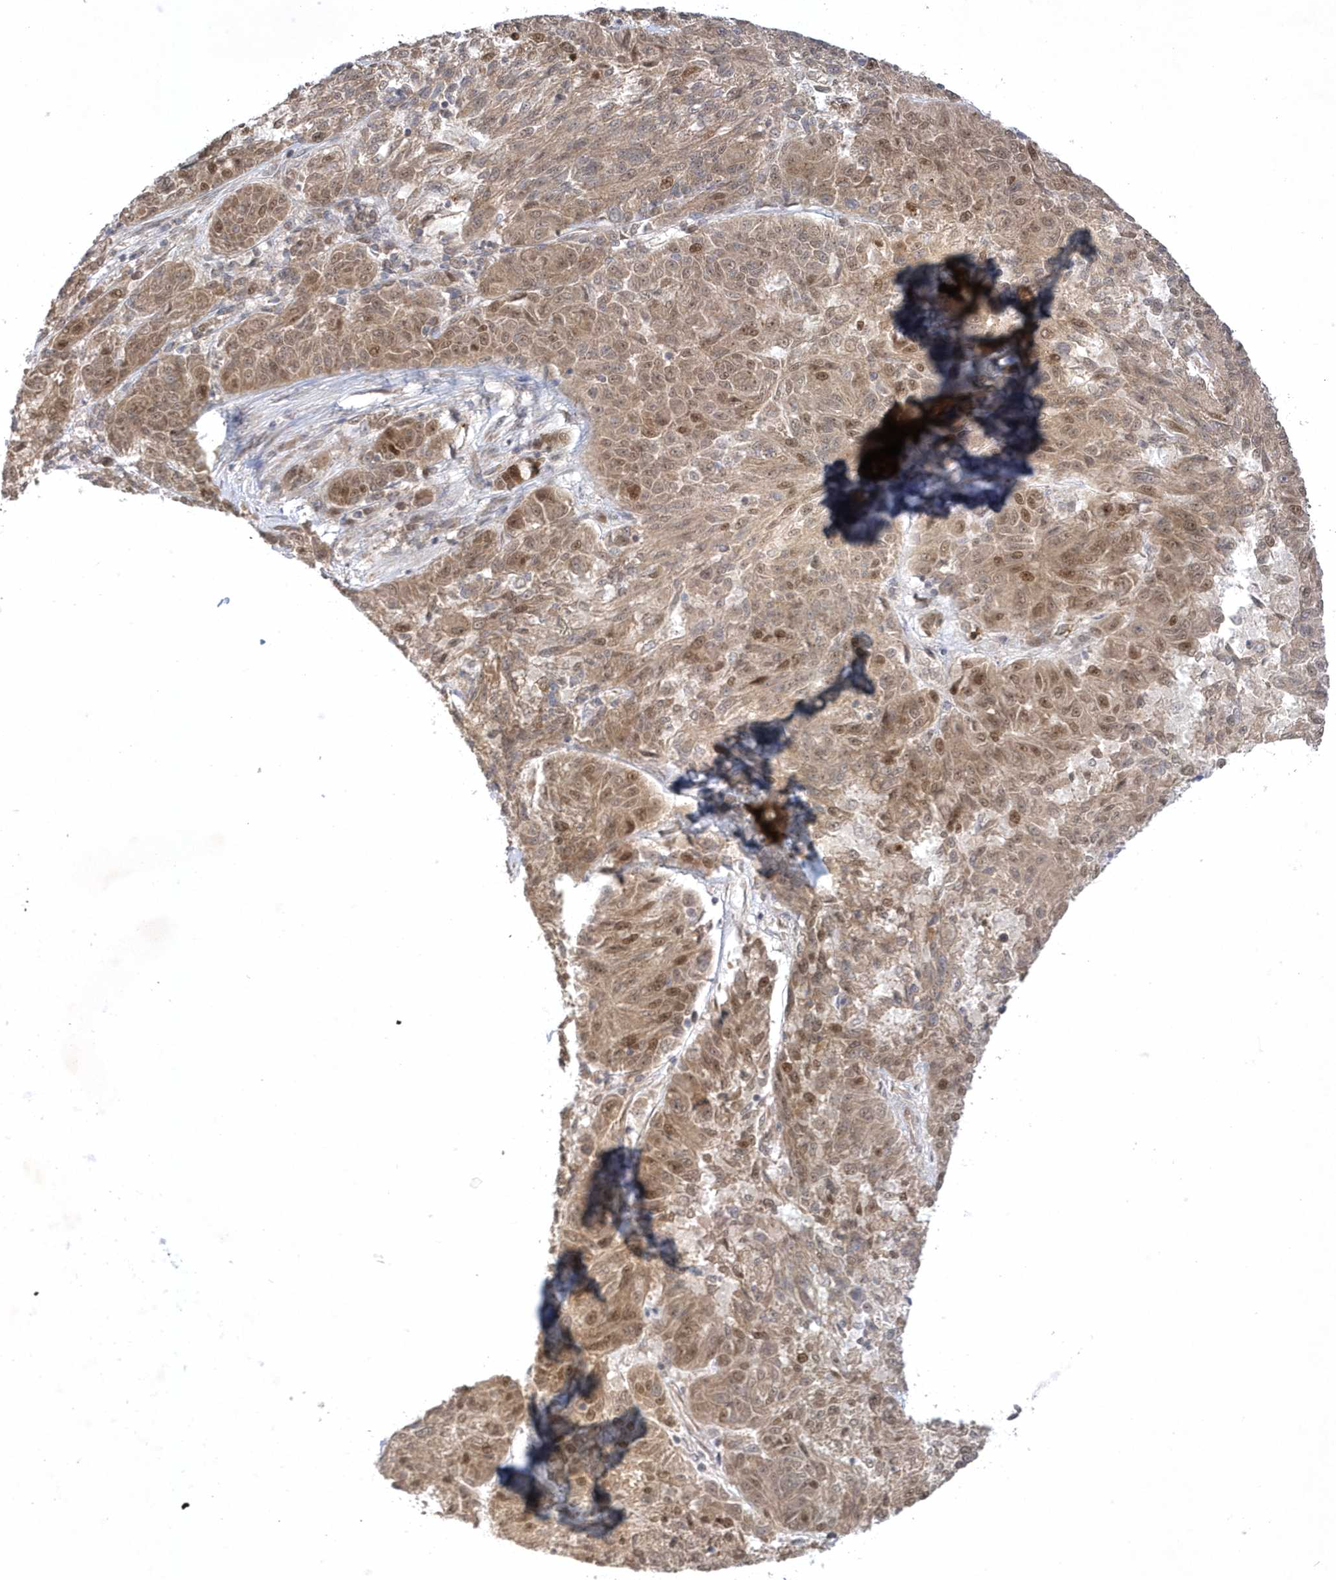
{"staining": {"intensity": "moderate", "quantity": ">75%", "location": "cytoplasmic/membranous,nuclear"}, "tissue": "melanoma", "cell_type": "Tumor cells", "image_type": "cancer", "snomed": [{"axis": "morphology", "description": "Malignant melanoma, NOS"}, {"axis": "topography", "description": "Skin"}], "caption": "Tumor cells exhibit moderate cytoplasmic/membranous and nuclear staining in approximately >75% of cells in melanoma. (Brightfield microscopy of DAB IHC at high magnification).", "gene": "NAF1", "patient": {"sex": "male", "age": 53}}